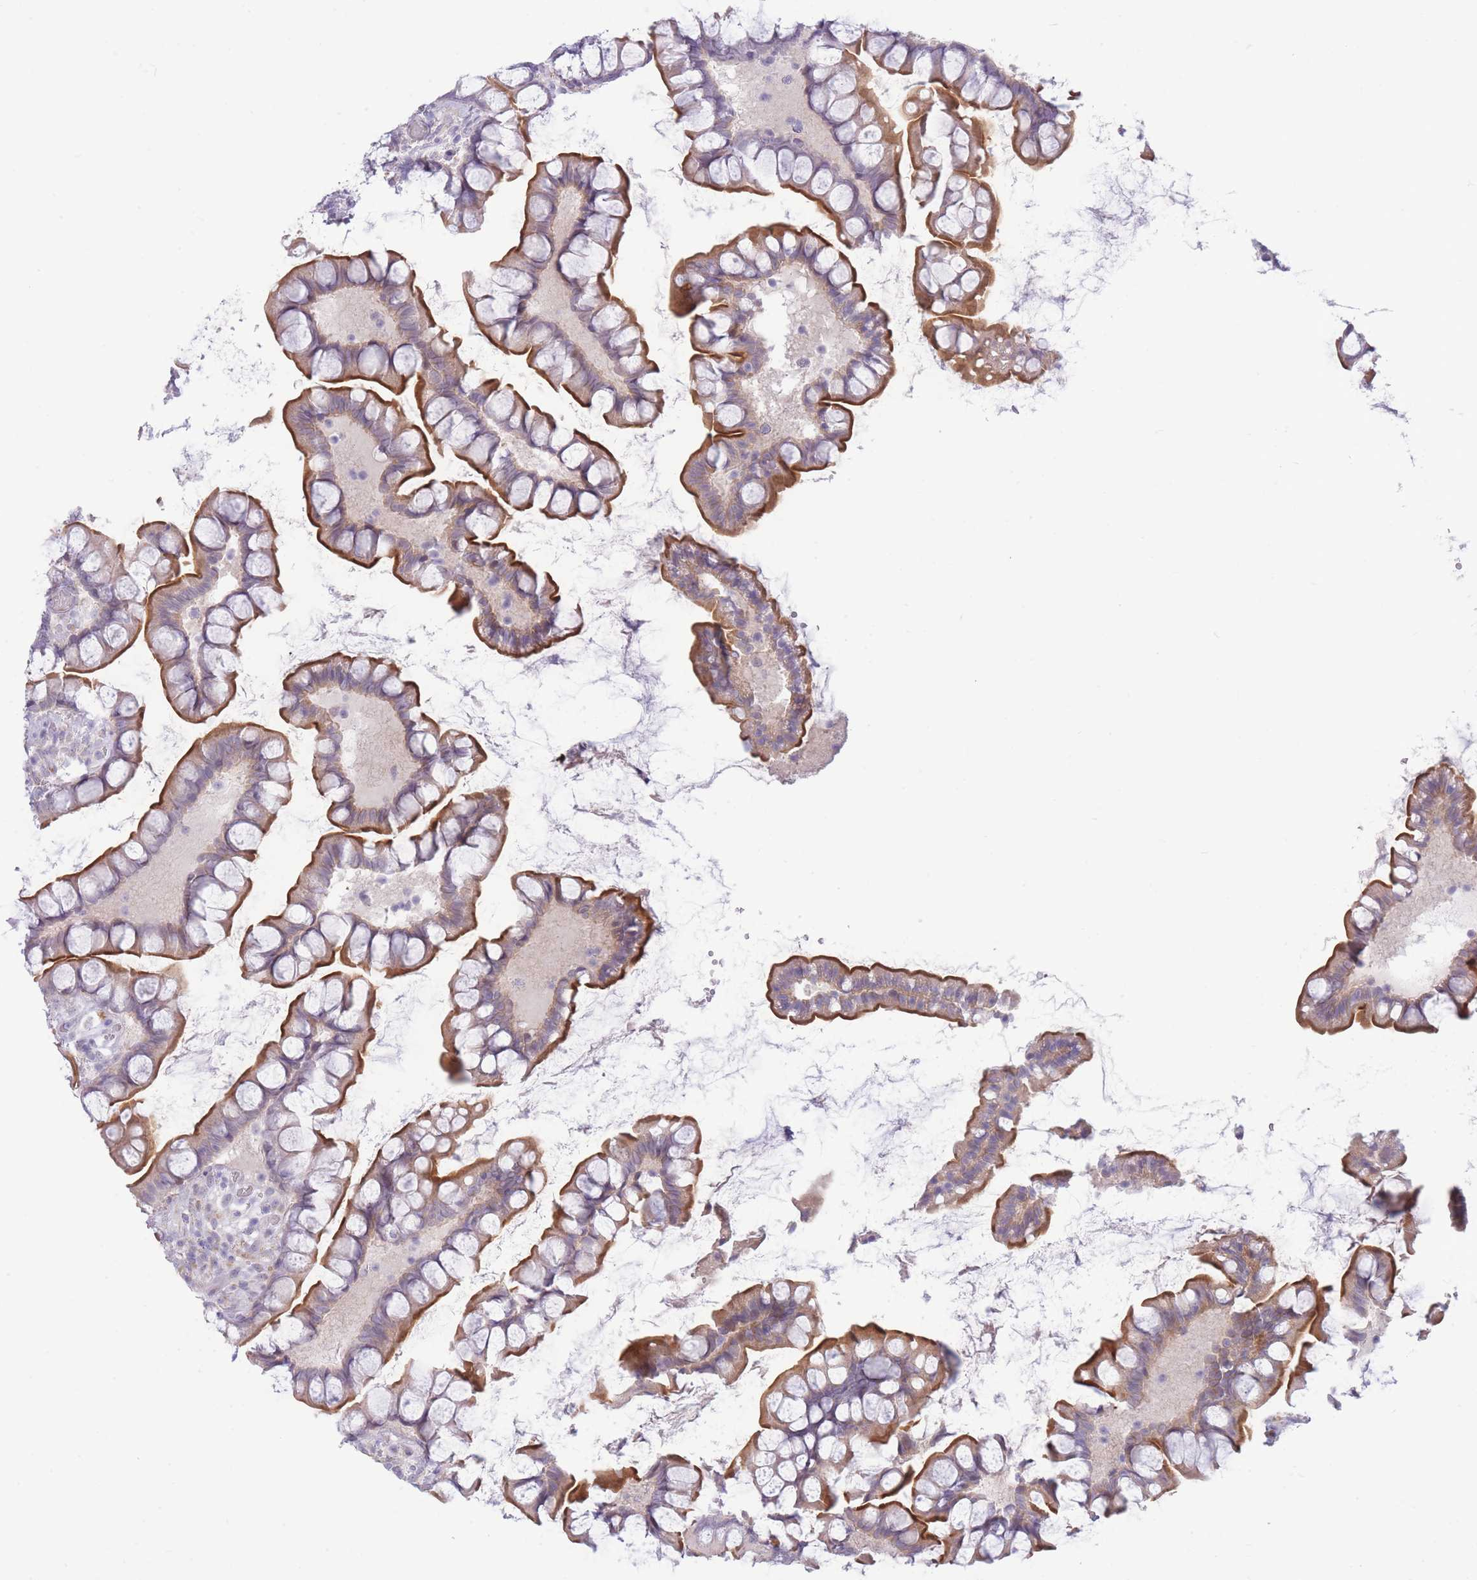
{"staining": {"intensity": "moderate", "quantity": "25%-75%", "location": "cytoplasmic/membranous"}, "tissue": "small intestine", "cell_type": "Glandular cells", "image_type": "normal", "snomed": [{"axis": "morphology", "description": "Normal tissue, NOS"}, {"axis": "topography", "description": "Small intestine"}], "caption": "Glandular cells display moderate cytoplasmic/membranous staining in about 25%-75% of cells in unremarkable small intestine. (DAB (3,3'-diaminobenzidine) = brown stain, brightfield microscopy at high magnification).", "gene": "FBXO46", "patient": {"sex": "male", "age": 70}}